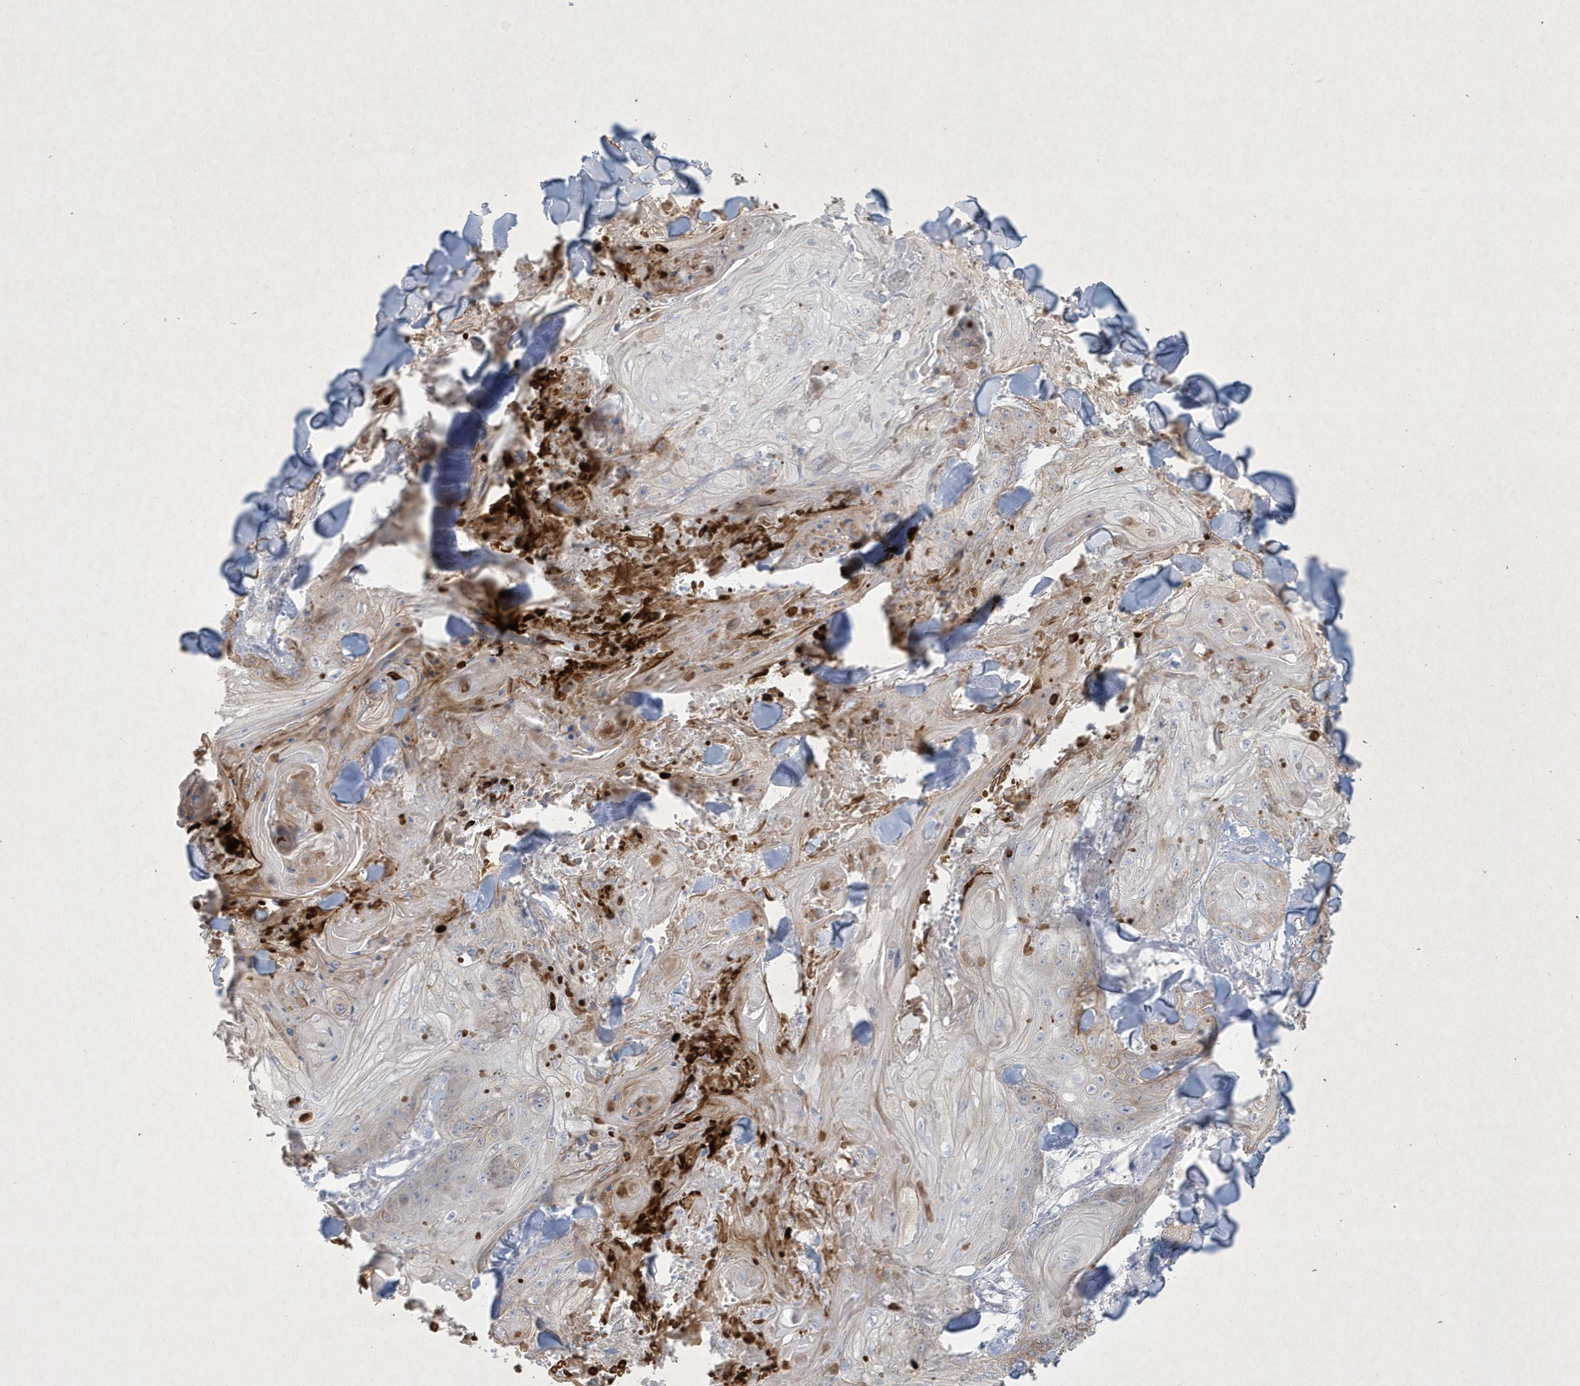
{"staining": {"intensity": "weak", "quantity": "<25%", "location": "cytoplasmic/membranous"}, "tissue": "skin cancer", "cell_type": "Tumor cells", "image_type": "cancer", "snomed": [{"axis": "morphology", "description": "Squamous cell carcinoma, NOS"}, {"axis": "topography", "description": "Skin"}], "caption": "Tumor cells show no significant protein expression in squamous cell carcinoma (skin).", "gene": "CCDC24", "patient": {"sex": "male", "age": 74}}